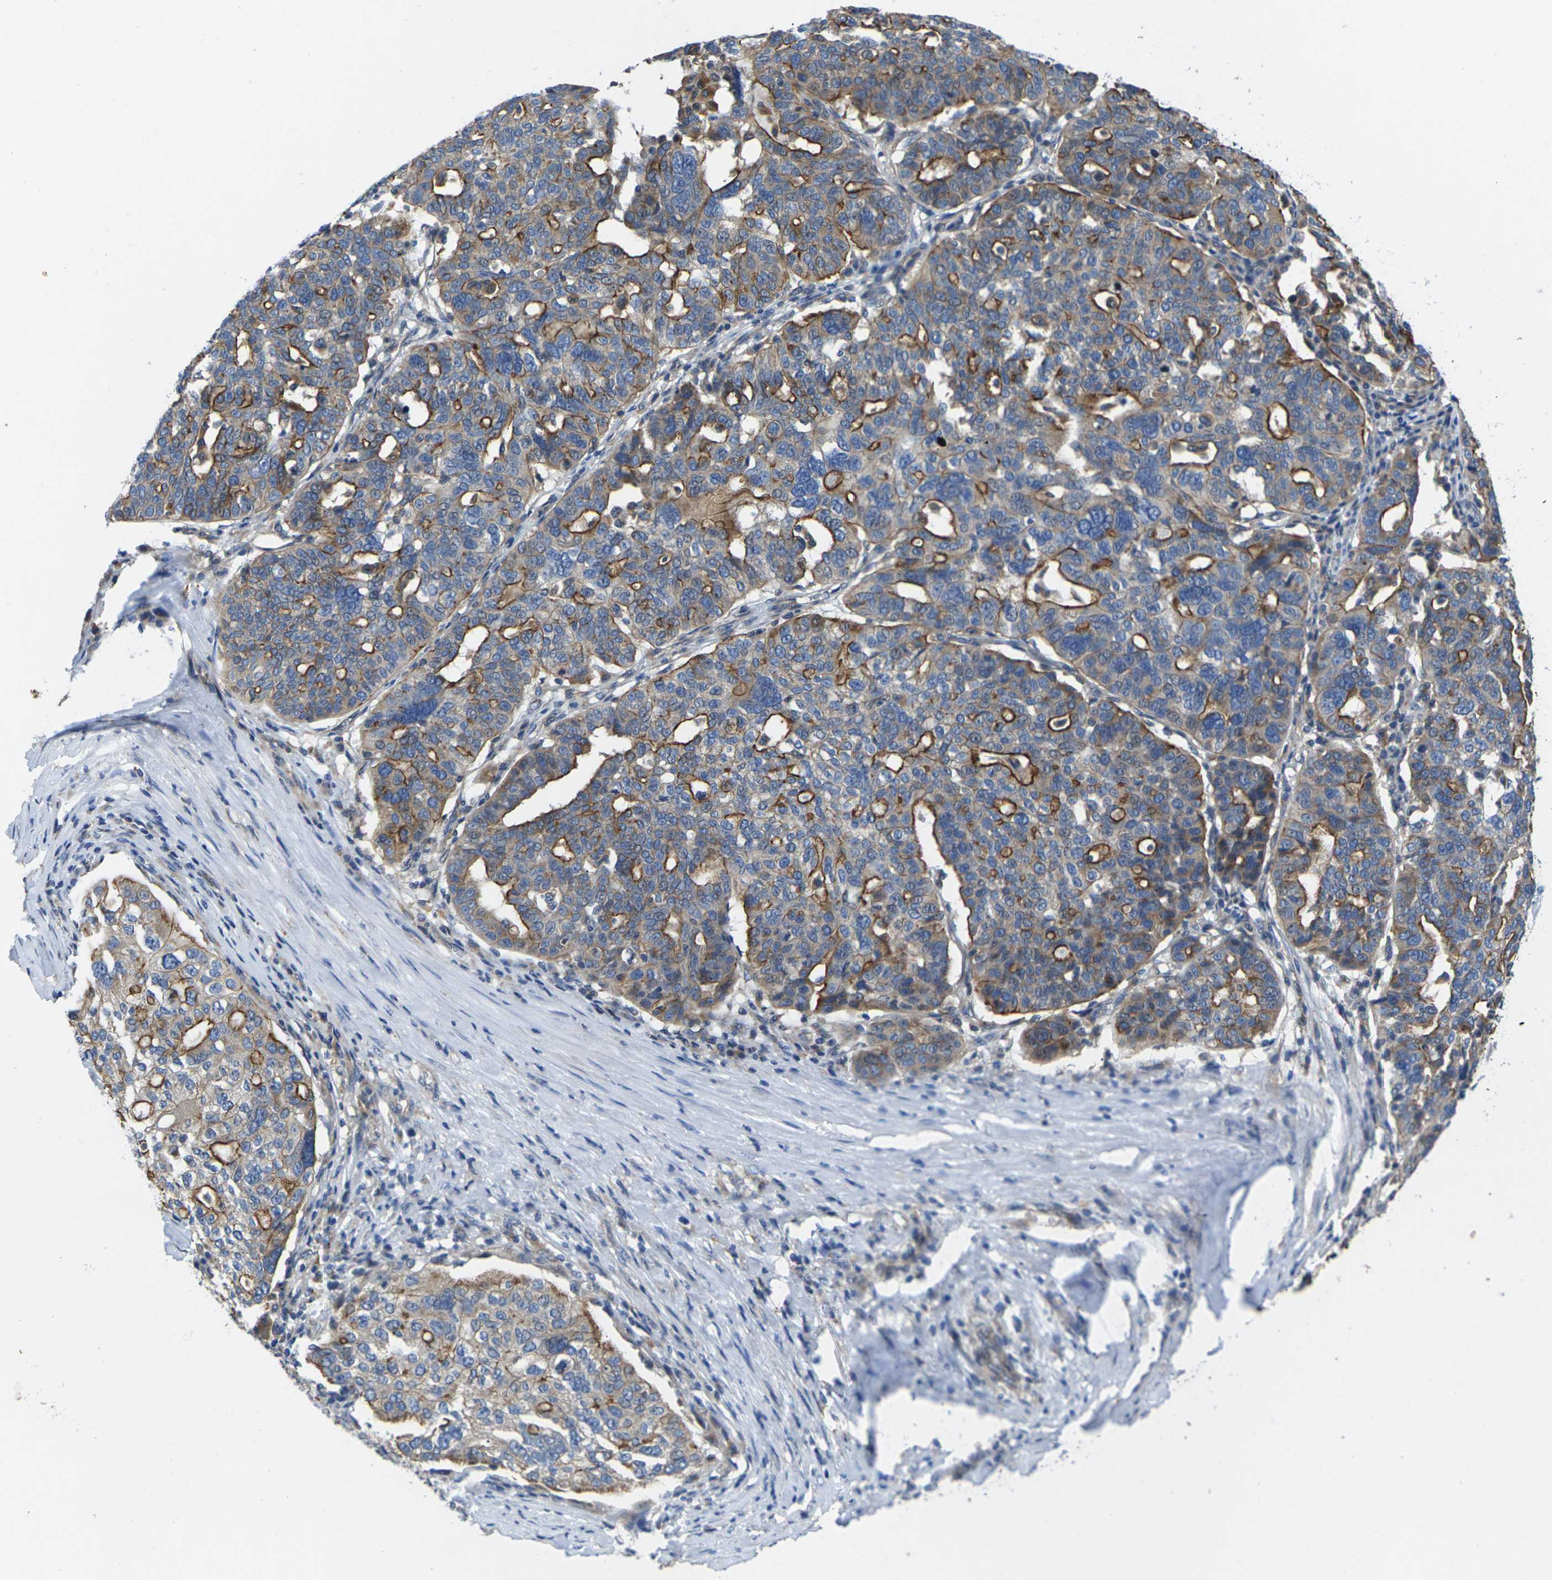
{"staining": {"intensity": "strong", "quantity": "25%-75%", "location": "cytoplasmic/membranous"}, "tissue": "ovarian cancer", "cell_type": "Tumor cells", "image_type": "cancer", "snomed": [{"axis": "morphology", "description": "Cystadenocarcinoma, serous, NOS"}, {"axis": "topography", "description": "Ovary"}], "caption": "IHC photomicrograph of human serous cystadenocarcinoma (ovarian) stained for a protein (brown), which displays high levels of strong cytoplasmic/membranous positivity in approximately 25%-75% of tumor cells.", "gene": "SCNN1A", "patient": {"sex": "female", "age": 59}}